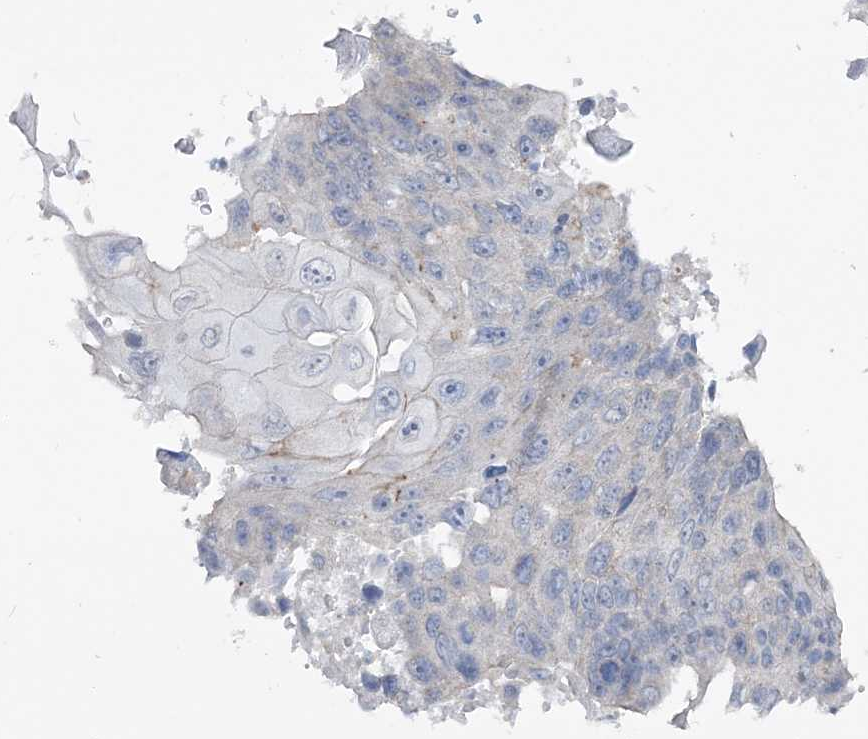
{"staining": {"intensity": "negative", "quantity": "none", "location": "none"}, "tissue": "lung cancer", "cell_type": "Tumor cells", "image_type": "cancer", "snomed": [{"axis": "morphology", "description": "Squamous cell carcinoma, NOS"}, {"axis": "topography", "description": "Lung"}], "caption": "Immunohistochemistry (IHC) of lung cancer (squamous cell carcinoma) shows no expression in tumor cells.", "gene": "RAB11FIP5", "patient": {"sex": "male", "age": 61}}